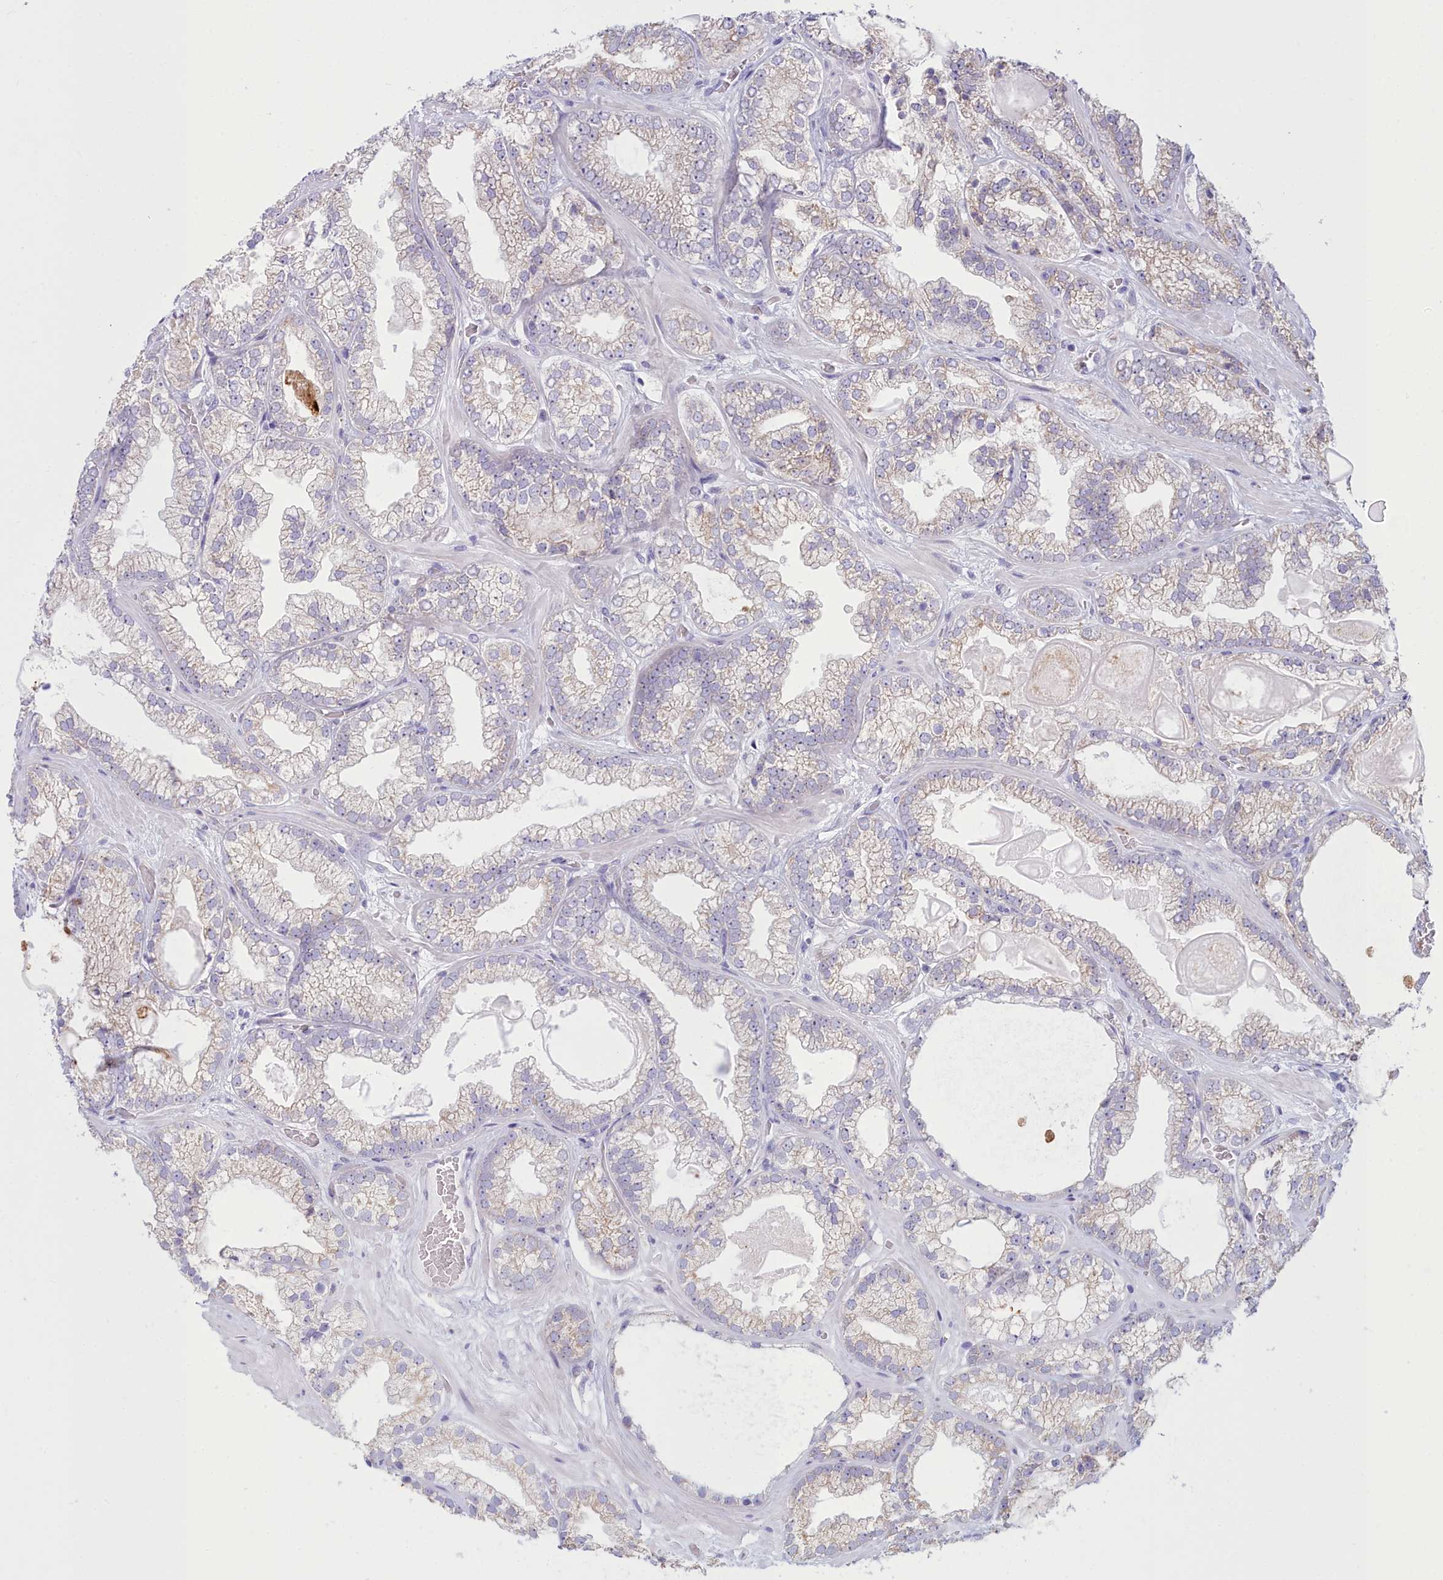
{"staining": {"intensity": "weak", "quantity": "25%-75%", "location": "cytoplasmic/membranous"}, "tissue": "prostate cancer", "cell_type": "Tumor cells", "image_type": "cancer", "snomed": [{"axis": "morphology", "description": "Adenocarcinoma, Low grade"}, {"axis": "topography", "description": "Prostate"}], "caption": "Immunohistochemistry staining of prostate cancer (adenocarcinoma (low-grade)), which exhibits low levels of weak cytoplasmic/membranous positivity in about 25%-75% of tumor cells indicating weak cytoplasmic/membranous protein staining. The staining was performed using DAB (brown) for protein detection and nuclei were counterstained in hematoxylin (blue).", "gene": "HM13", "patient": {"sex": "male", "age": 57}}